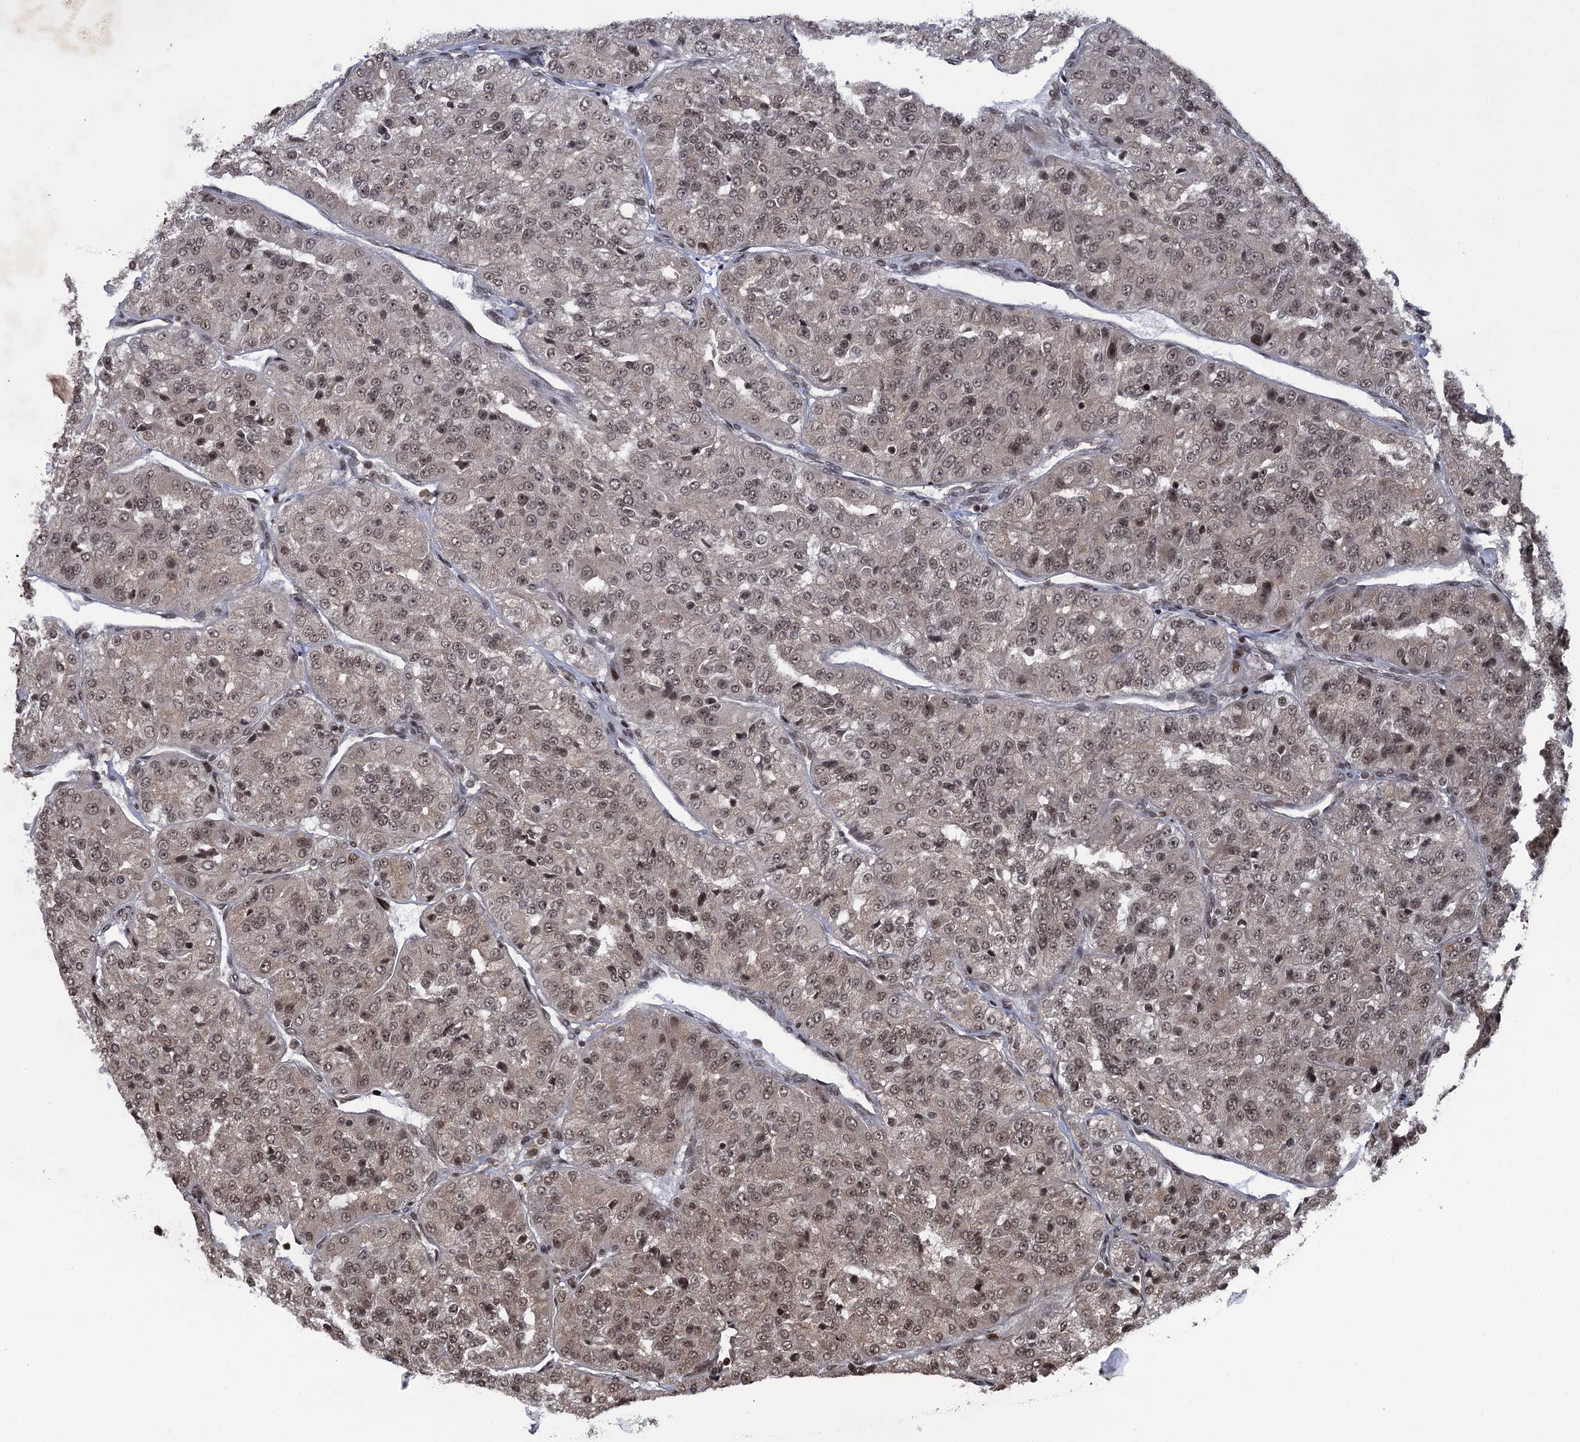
{"staining": {"intensity": "moderate", "quantity": ">75%", "location": "cytoplasmic/membranous,nuclear"}, "tissue": "renal cancer", "cell_type": "Tumor cells", "image_type": "cancer", "snomed": [{"axis": "morphology", "description": "Adenocarcinoma, NOS"}, {"axis": "topography", "description": "Kidney"}], "caption": "Protein analysis of adenocarcinoma (renal) tissue reveals moderate cytoplasmic/membranous and nuclear staining in approximately >75% of tumor cells.", "gene": "ZNF169", "patient": {"sex": "female", "age": 63}}